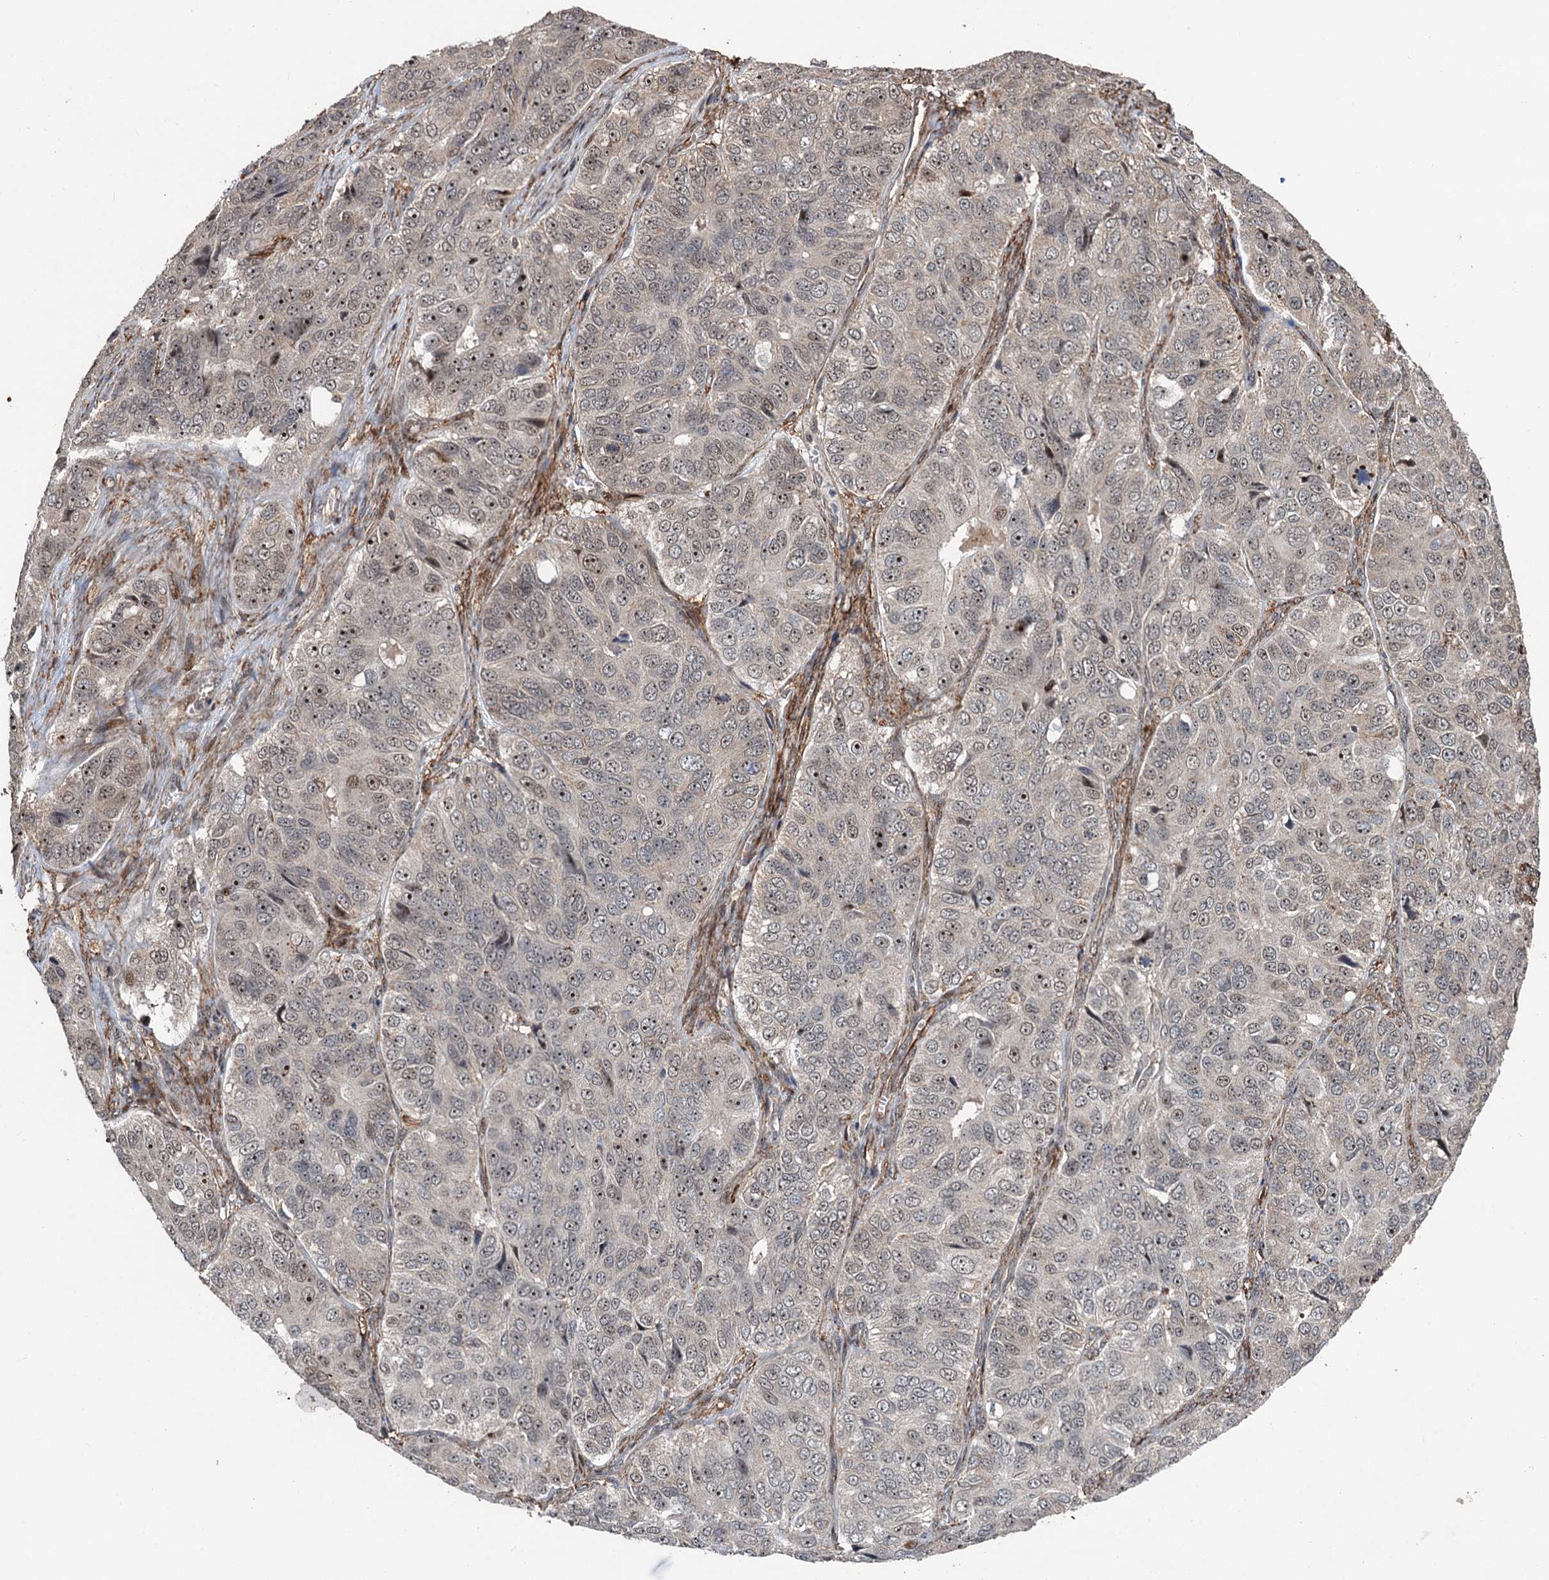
{"staining": {"intensity": "weak", "quantity": "25%-75%", "location": "nuclear"}, "tissue": "ovarian cancer", "cell_type": "Tumor cells", "image_type": "cancer", "snomed": [{"axis": "morphology", "description": "Carcinoma, endometroid"}, {"axis": "topography", "description": "Ovary"}], "caption": "A low amount of weak nuclear staining is present in approximately 25%-75% of tumor cells in endometroid carcinoma (ovarian) tissue.", "gene": "TMA16", "patient": {"sex": "female", "age": 51}}